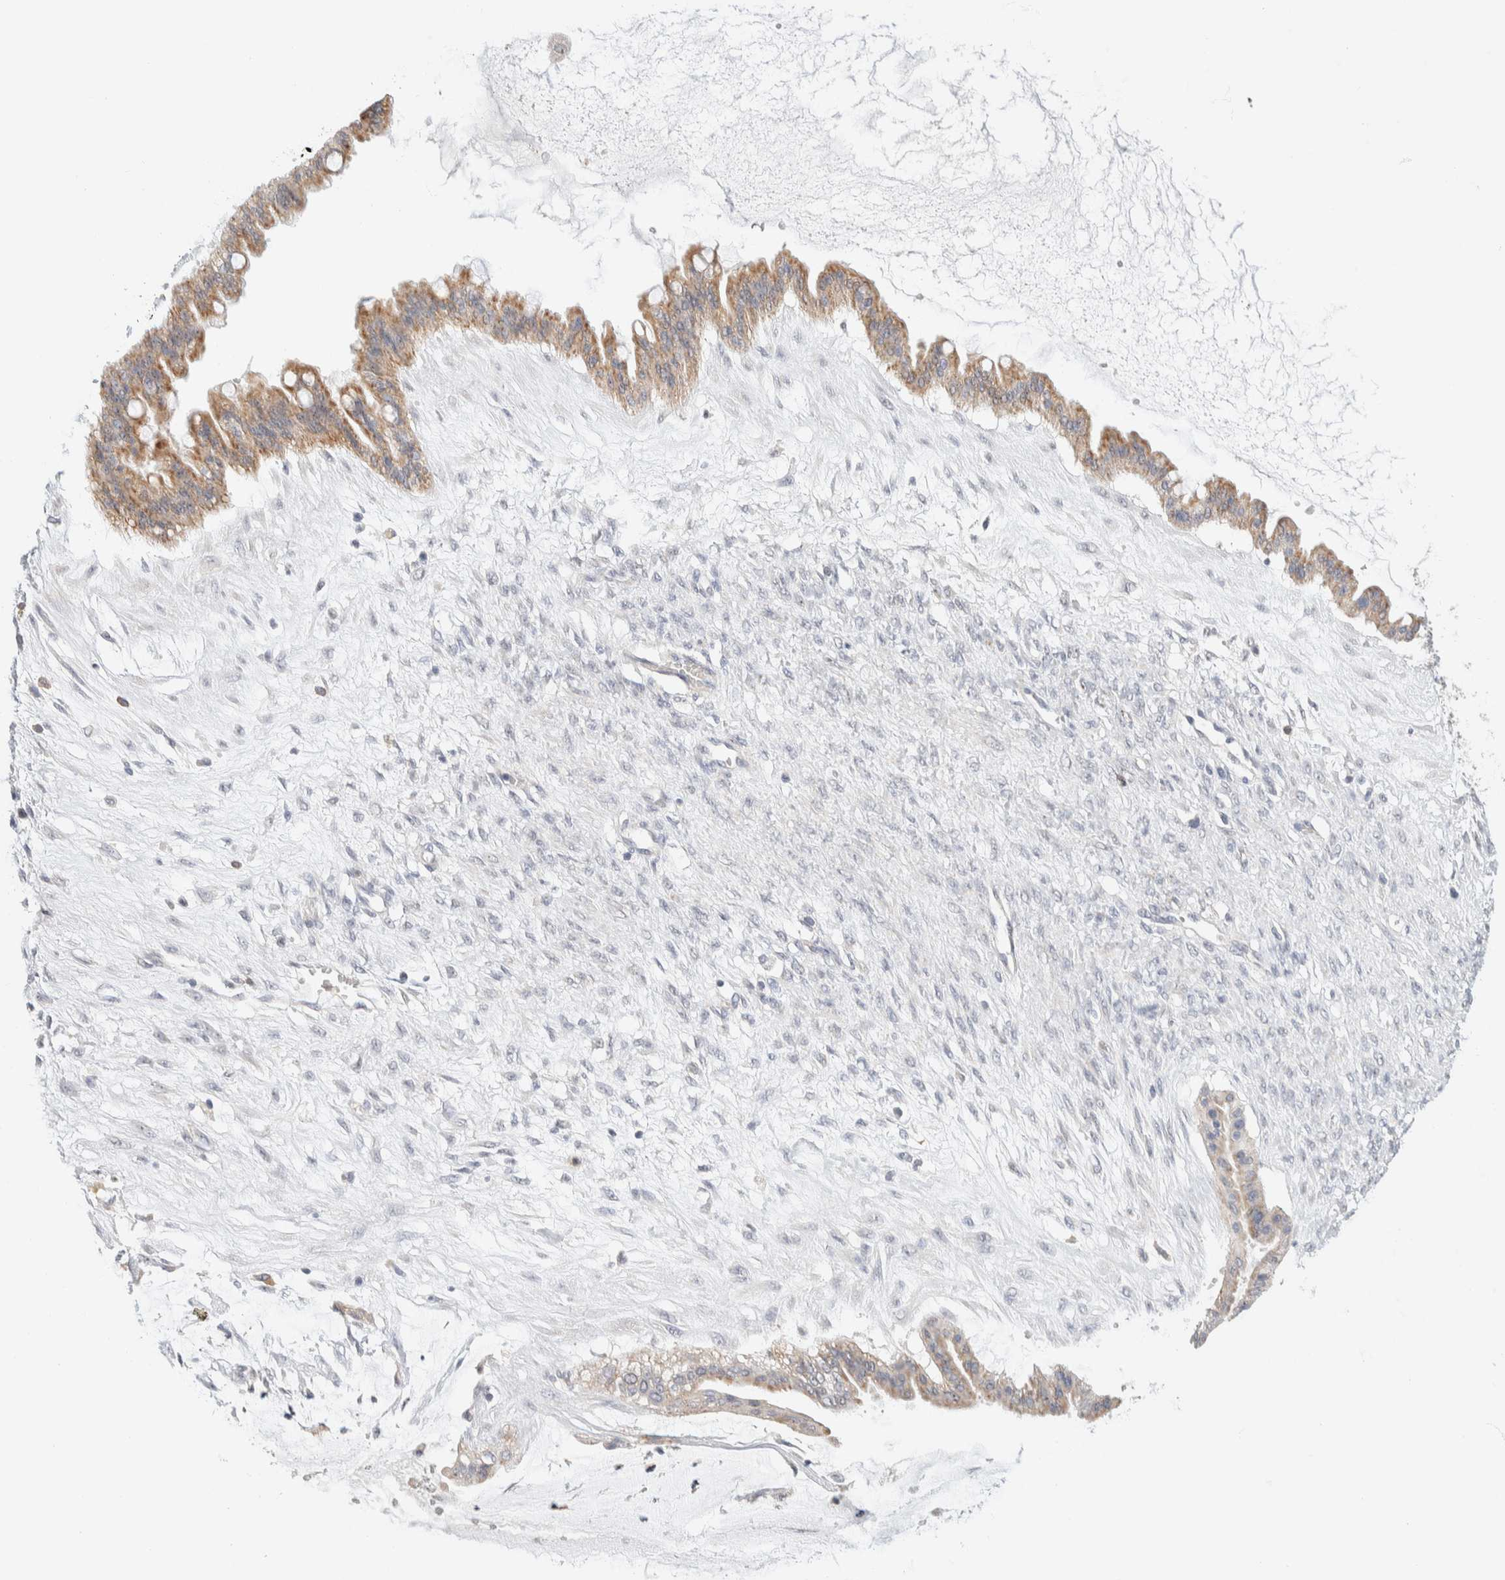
{"staining": {"intensity": "moderate", "quantity": ">75%", "location": "cytoplasmic/membranous"}, "tissue": "ovarian cancer", "cell_type": "Tumor cells", "image_type": "cancer", "snomed": [{"axis": "morphology", "description": "Cystadenocarcinoma, mucinous, NOS"}, {"axis": "topography", "description": "Ovary"}], "caption": "A brown stain labels moderate cytoplasmic/membranous expression of a protein in human ovarian cancer tumor cells.", "gene": "HDHD3", "patient": {"sex": "female", "age": 73}}